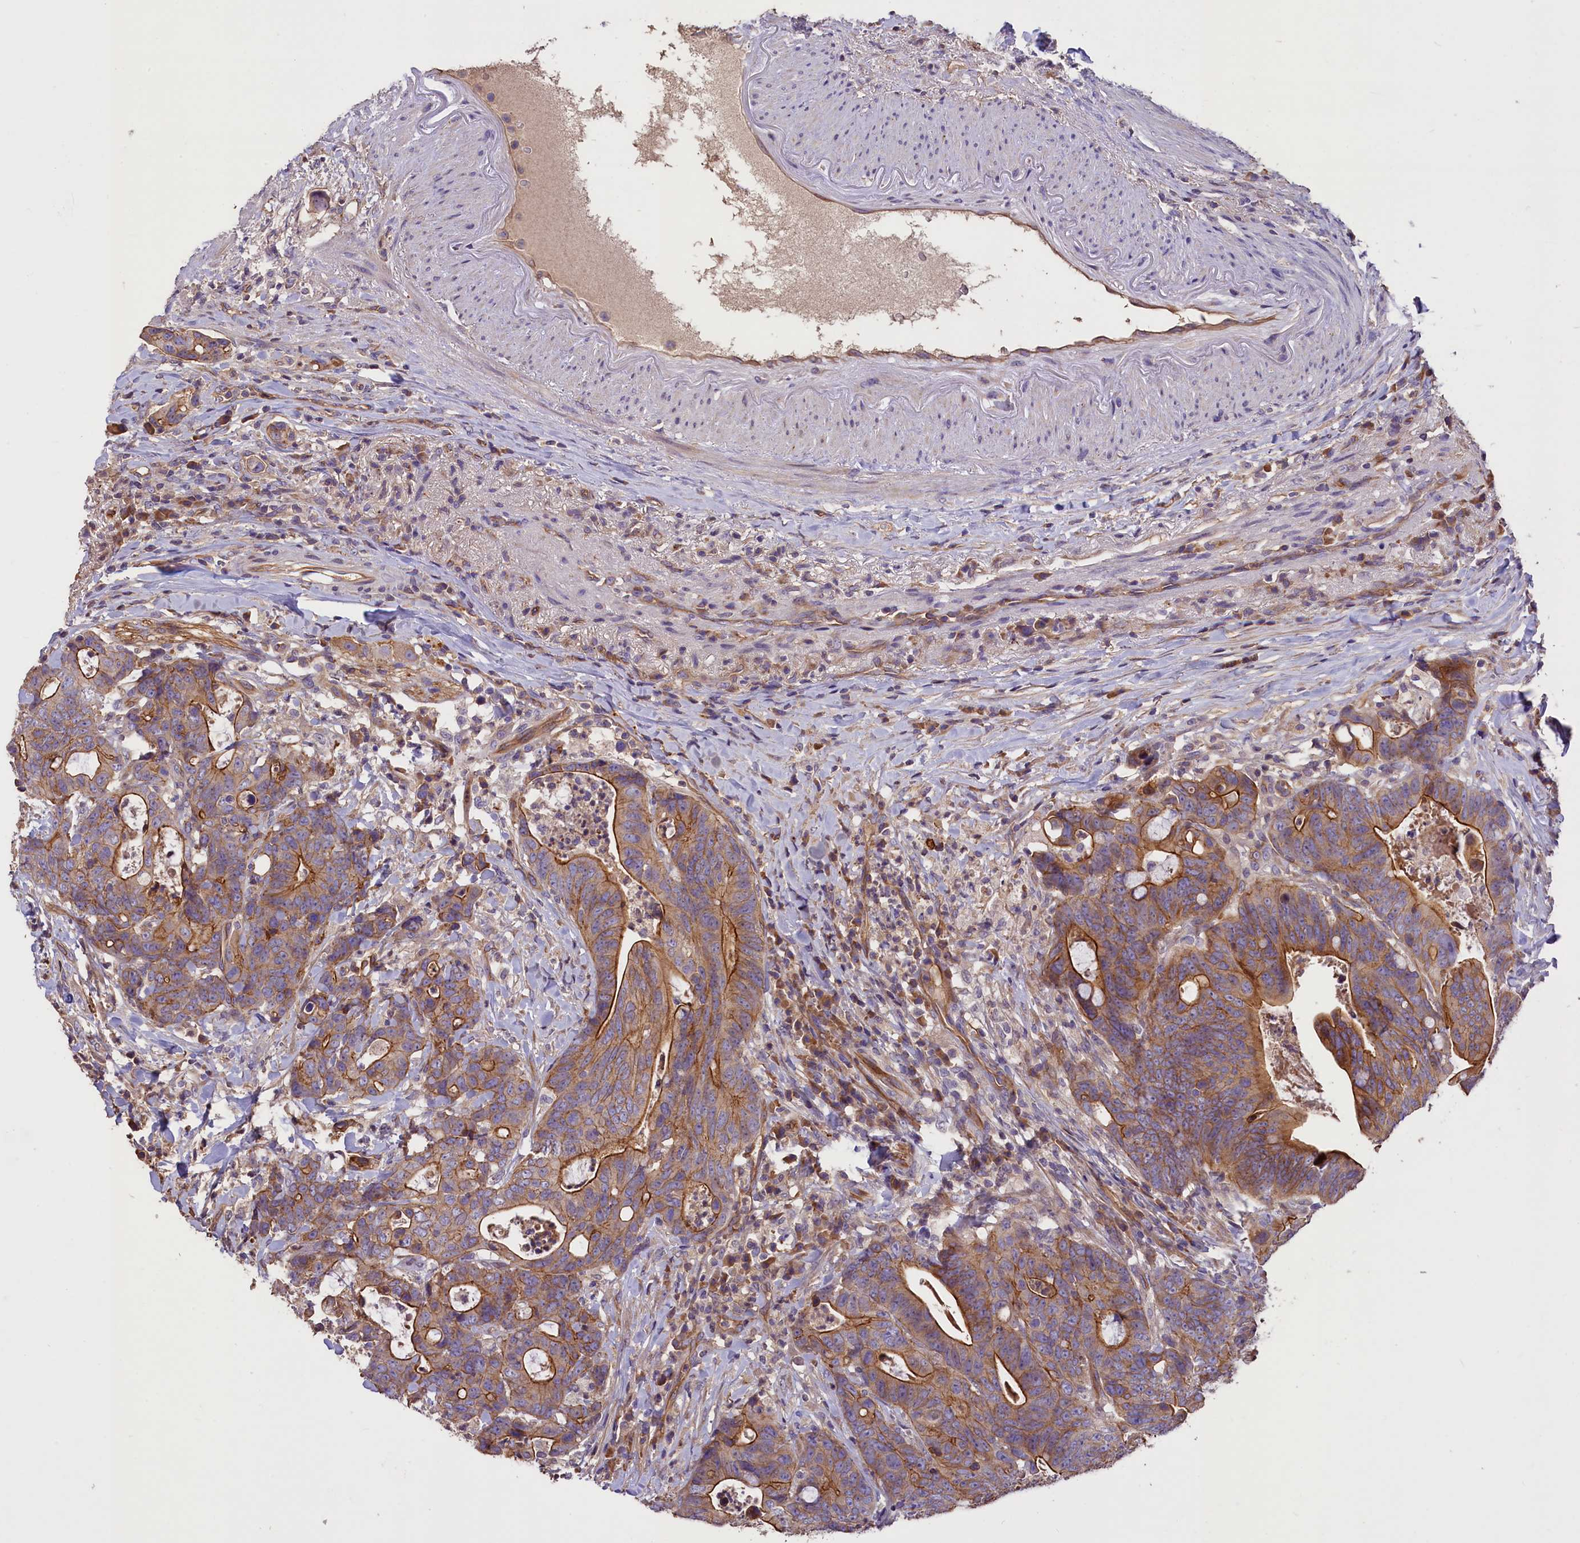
{"staining": {"intensity": "moderate", "quantity": ">75%", "location": "cytoplasmic/membranous"}, "tissue": "colorectal cancer", "cell_type": "Tumor cells", "image_type": "cancer", "snomed": [{"axis": "morphology", "description": "Adenocarcinoma, NOS"}, {"axis": "topography", "description": "Colon"}], "caption": "Immunohistochemical staining of human colorectal cancer reveals medium levels of moderate cytoplasmic/membranous positivity in about >75% of tumor cells.", "gene": "ERMARD", "patient": {"sex": "female", "age": 82}}